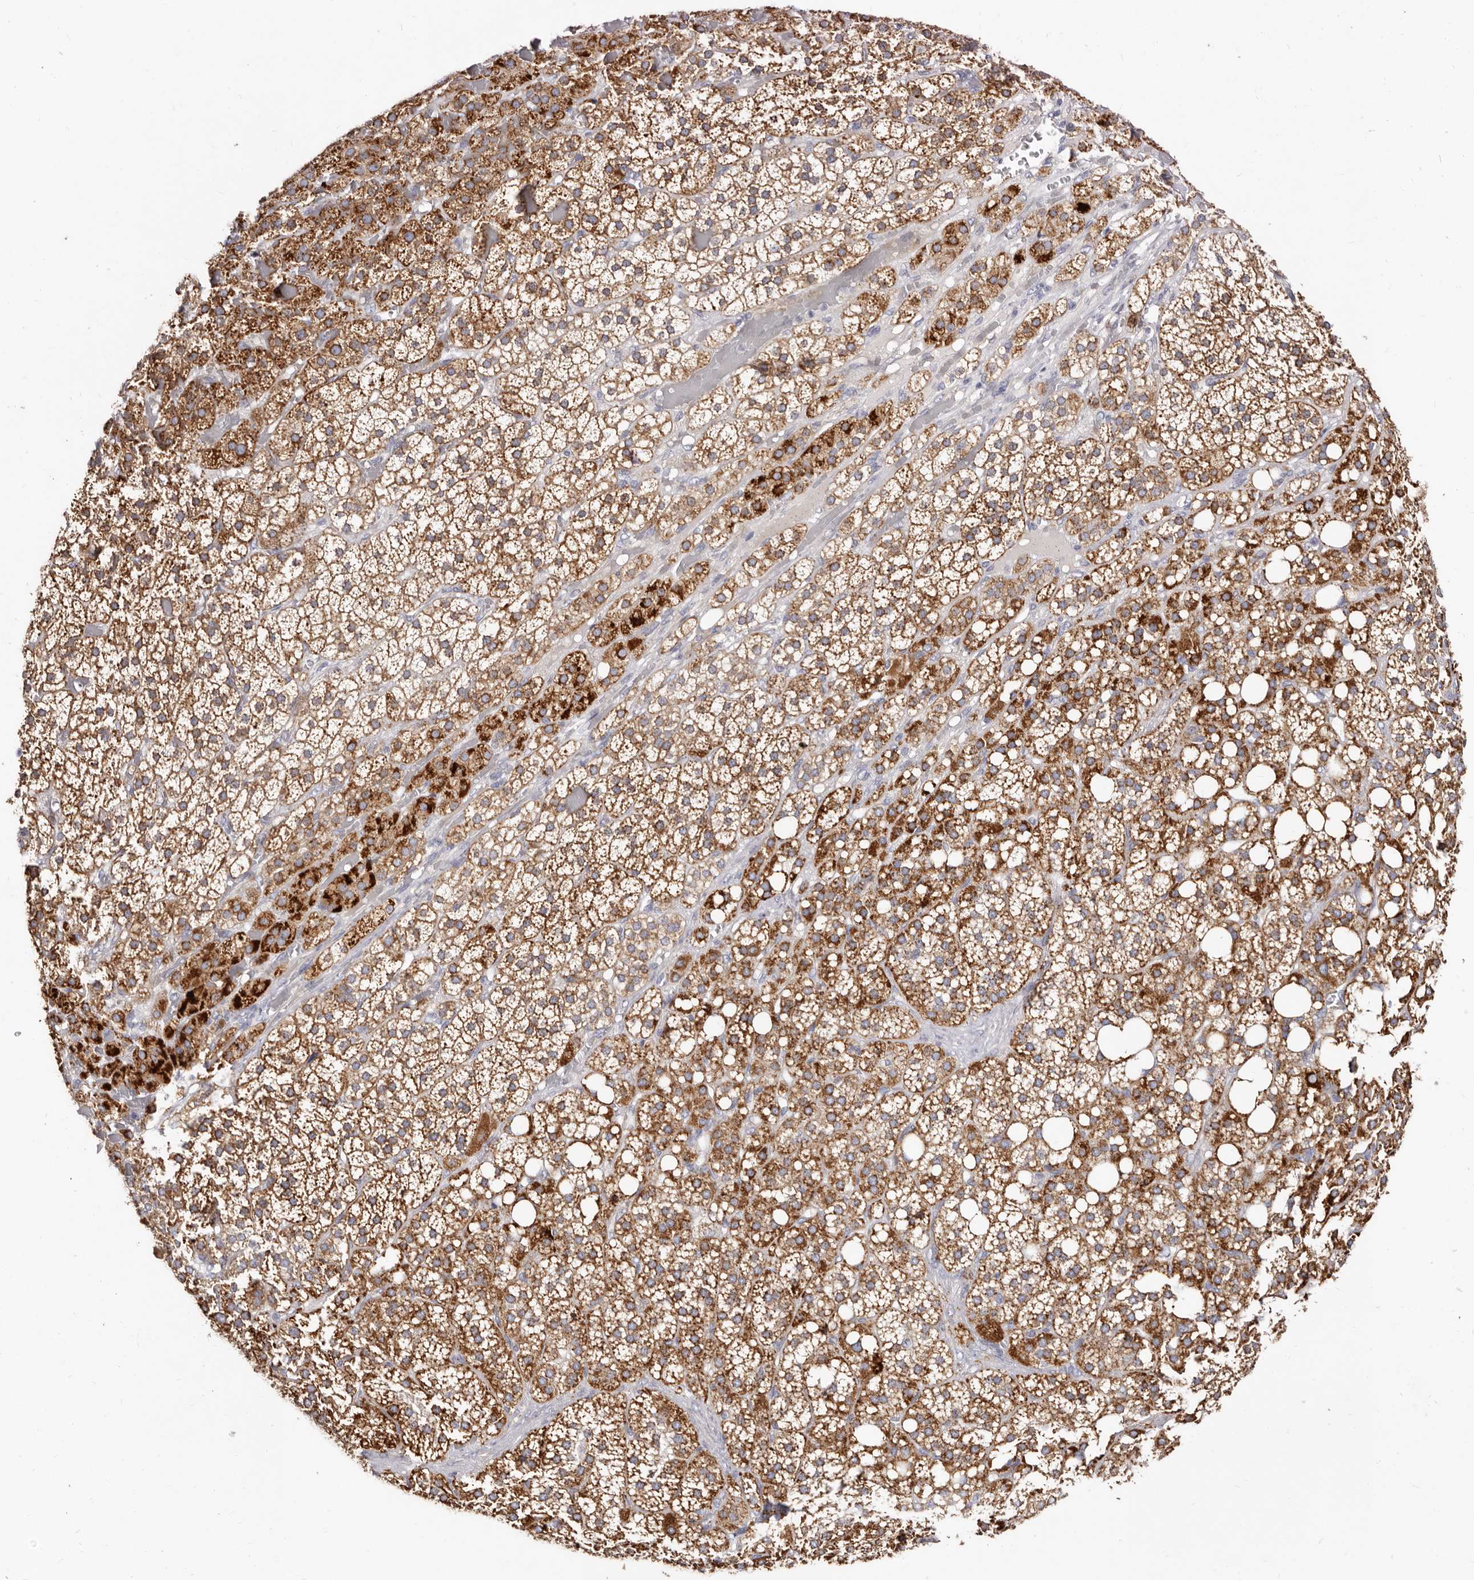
{"staining": {"intensity": "moderate", "quantity": ">75%", "location": "cytoplasmic/membranous"}, "tissue": "adrenal gland", "cell_type": "Glandular cells", "image_type": "normal", "snomed": [{"axis": "morphology", "description": "Normal tissue, NOS"}, {"axis": "topography", "description": "Adrenal gland"}], "caption": "Immunohistochemistry (IHC) image of benign human adrenal gland stained for a protein (brown), which exhibits medium levels of moderate cytoplasmic/membranous staining in about >75% of glandular cells.", "gene": "BAIAP2L1", "patient": {"sex": "female", "age": 59}}